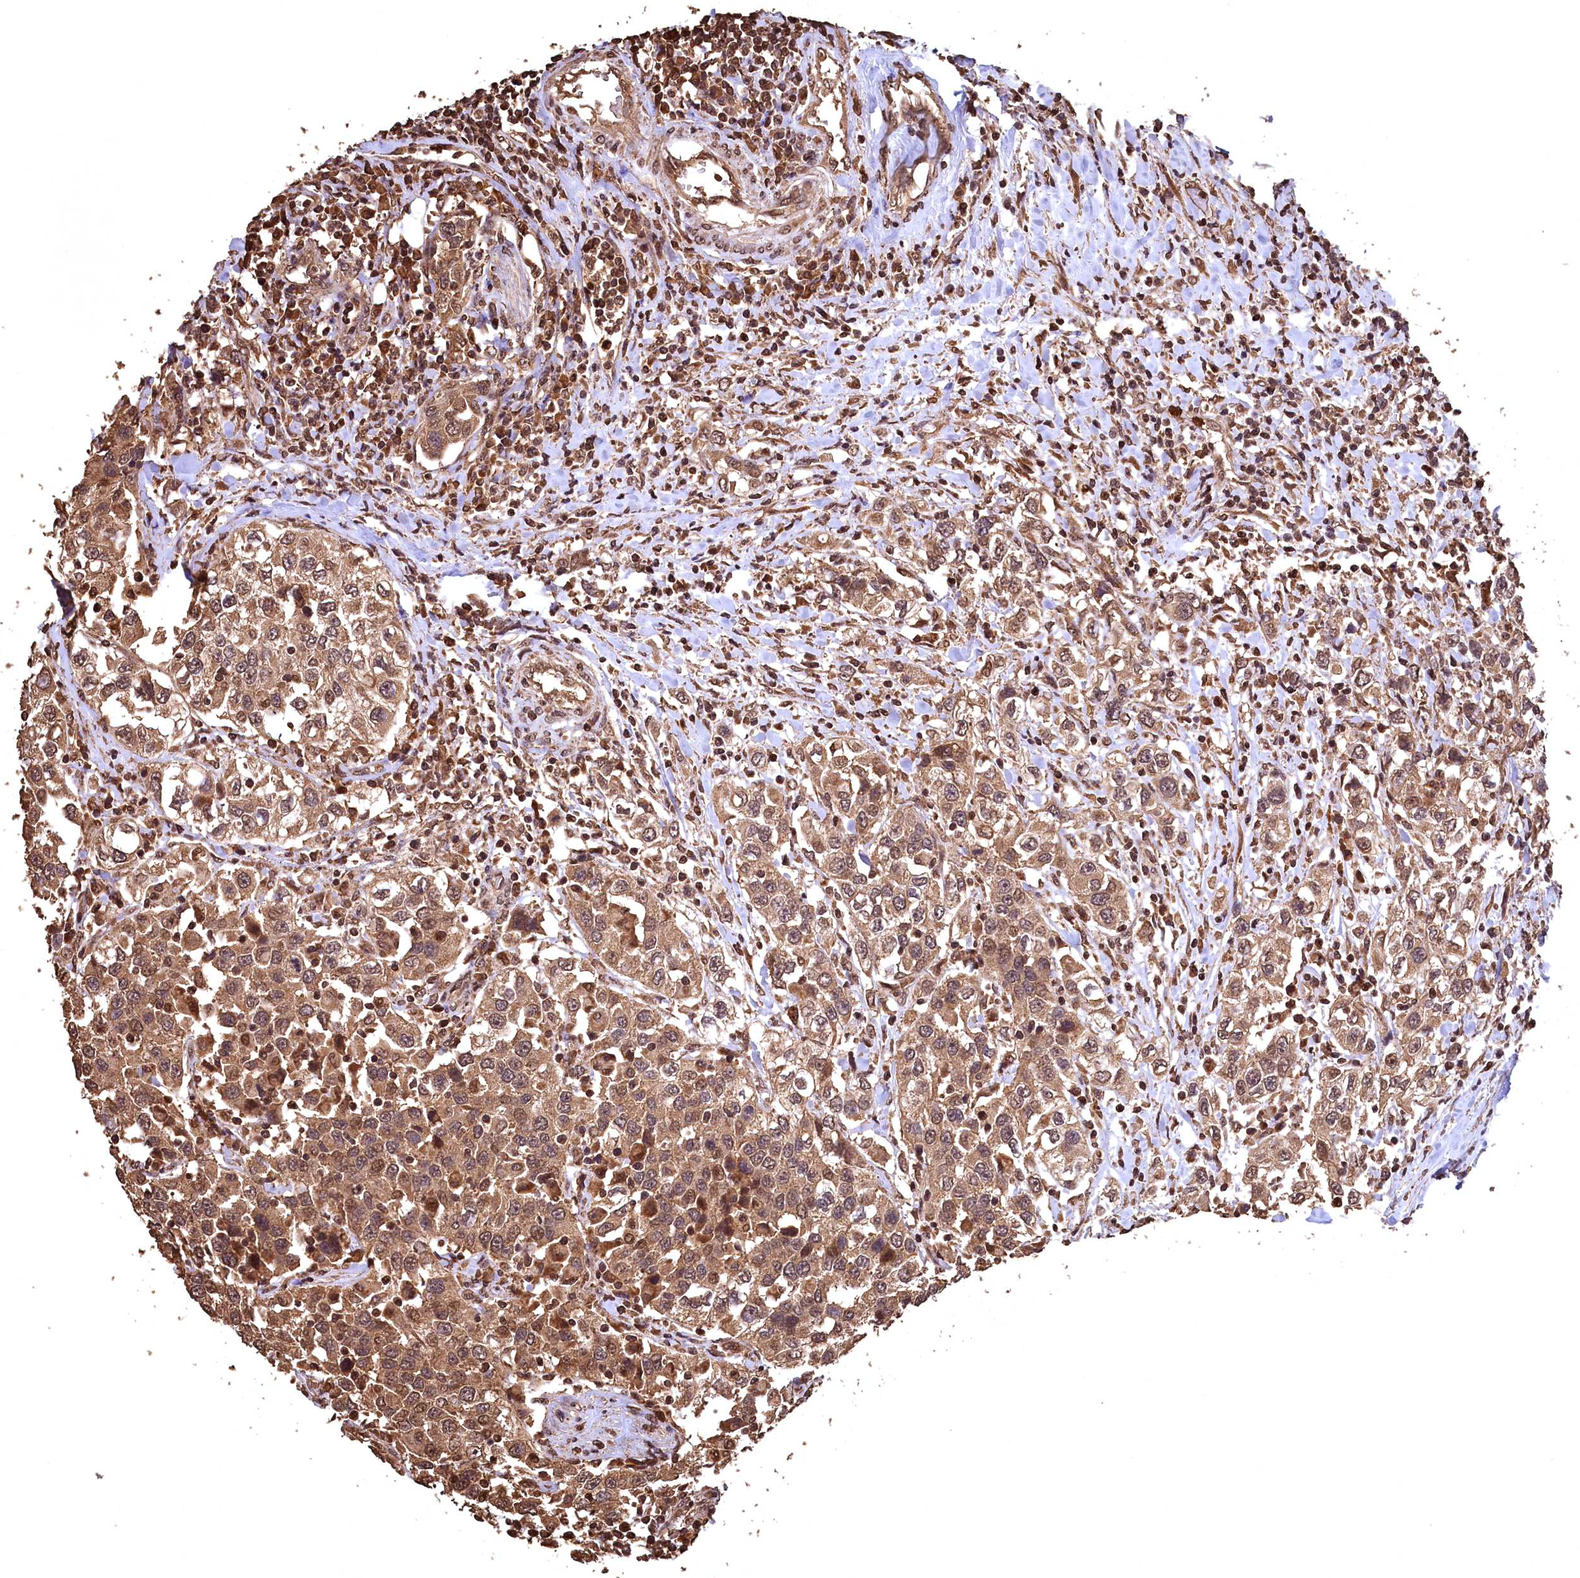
{"staining": {"intensity": "moderate", "quantity": ">75%", "location": "cytoplasmic/membranous,nuclear"}, "tissue": "urothelial cancer", "cell_type": "Tumor cells", "image_type": "cancer", "snomed": [{"axis": "morphology", "description": "Urothelial carcinoma, High grade"}, {"axis": "topography", "description": "Urinary bladder"}], "caption": "Brown immunohistochemical staining in urothelial cancer displays moderate cytoplasmic/membranous and nuclear staining in approximately >75% of tumor cells. (DAB IHC, brown staining for protein, blue staining for nuclei).", "gene": "CEP57L1", "patient": {"sex": "female", "age": 80}}